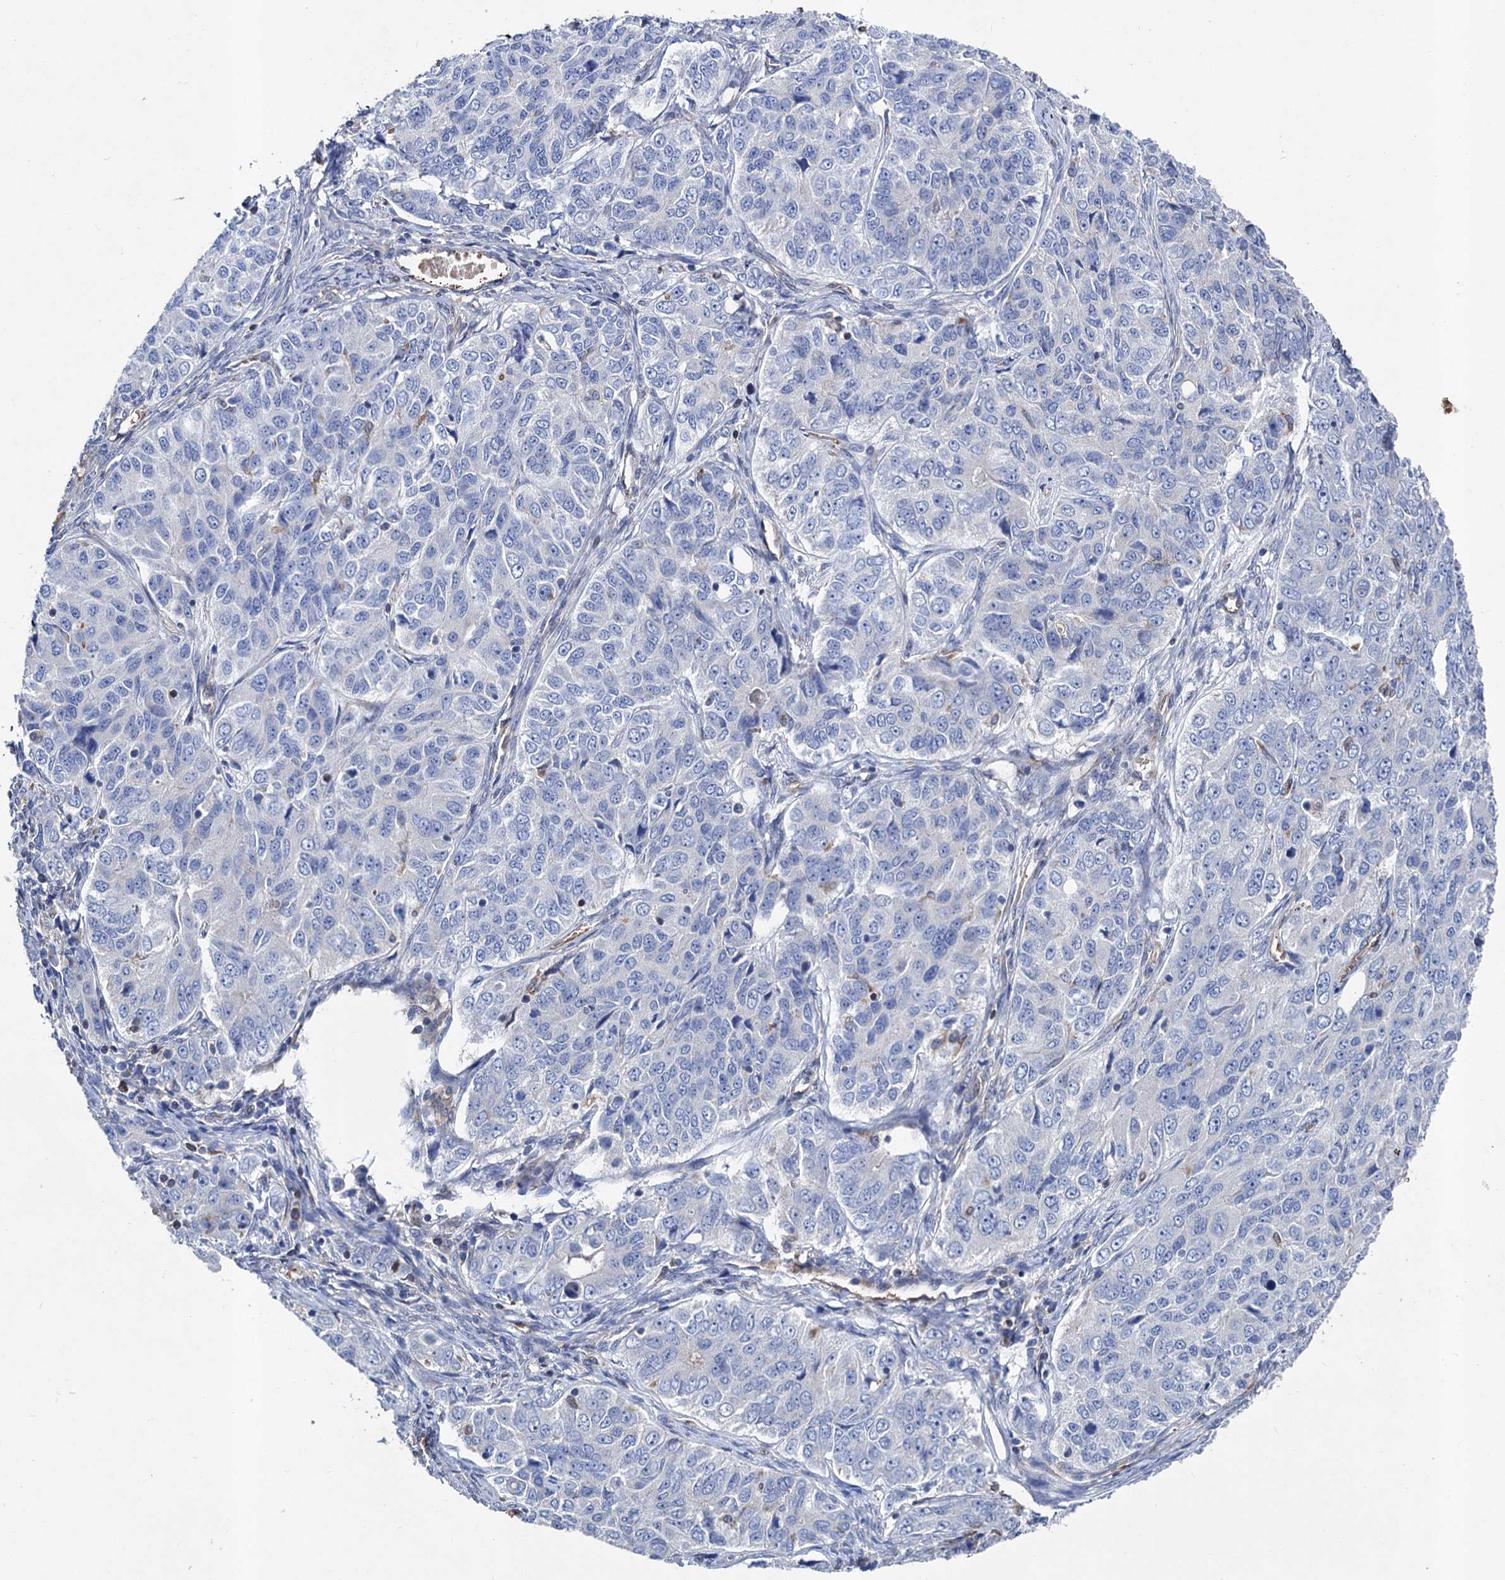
{"staining": {"intensity": "negative", "quantity": "none", "location": "none"}, "tissue": "ovarian cancer", "cell_type": "Tumor cells", "image_type": "cancer", "snomed": [{"axis": "morphology", "description": "Carcinoma, endometroid"}, {"axis": "topography", "description": "Ovary"}], "caption": "IHC micrograph of neoplastic tissue: human ovarian endometroid carcinoma stained with DAB displays no significant protein expression in tumor cells.", "gene": "STING1", "patient": {"sex": "female", "age": 51}}